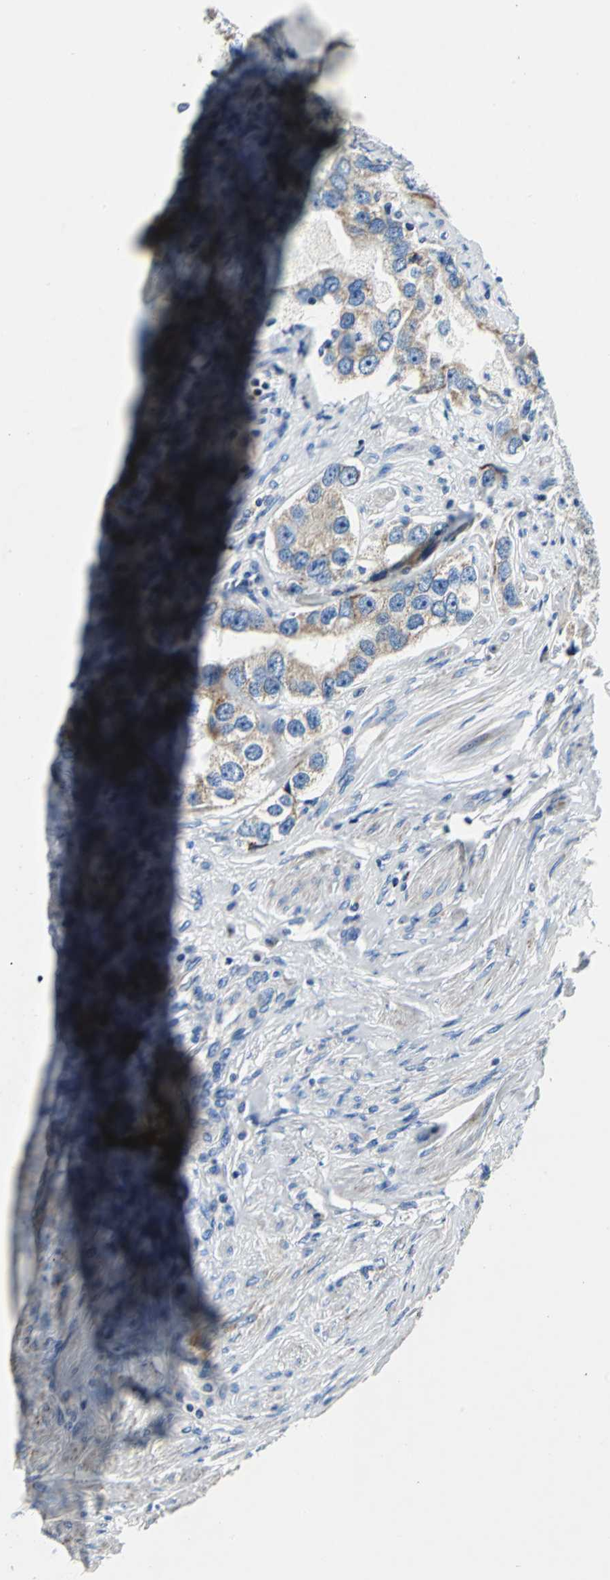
{"staining": {"intensity": "weak", "quantity": ">75%", "location": "cytoplasmic/membranous"}, "tissue": "prostate cancer", "cell_type": "Tumor cells", "image_type": "cancer", "snomed": [{"axis": "morphology", "description": "Adenocarcinoma, High grade"}, {"axis": "topography", "description": "Prostate"}], "caption": "About >75% of tumor cells in adenocarcinoma (high-grade) (prostate) show weak cytoplasmic/membranous protein expression as visualized by brown immunohistochemical staining.", "gene": "IFI6", "patient": {"sex": "male", "age": 63}}